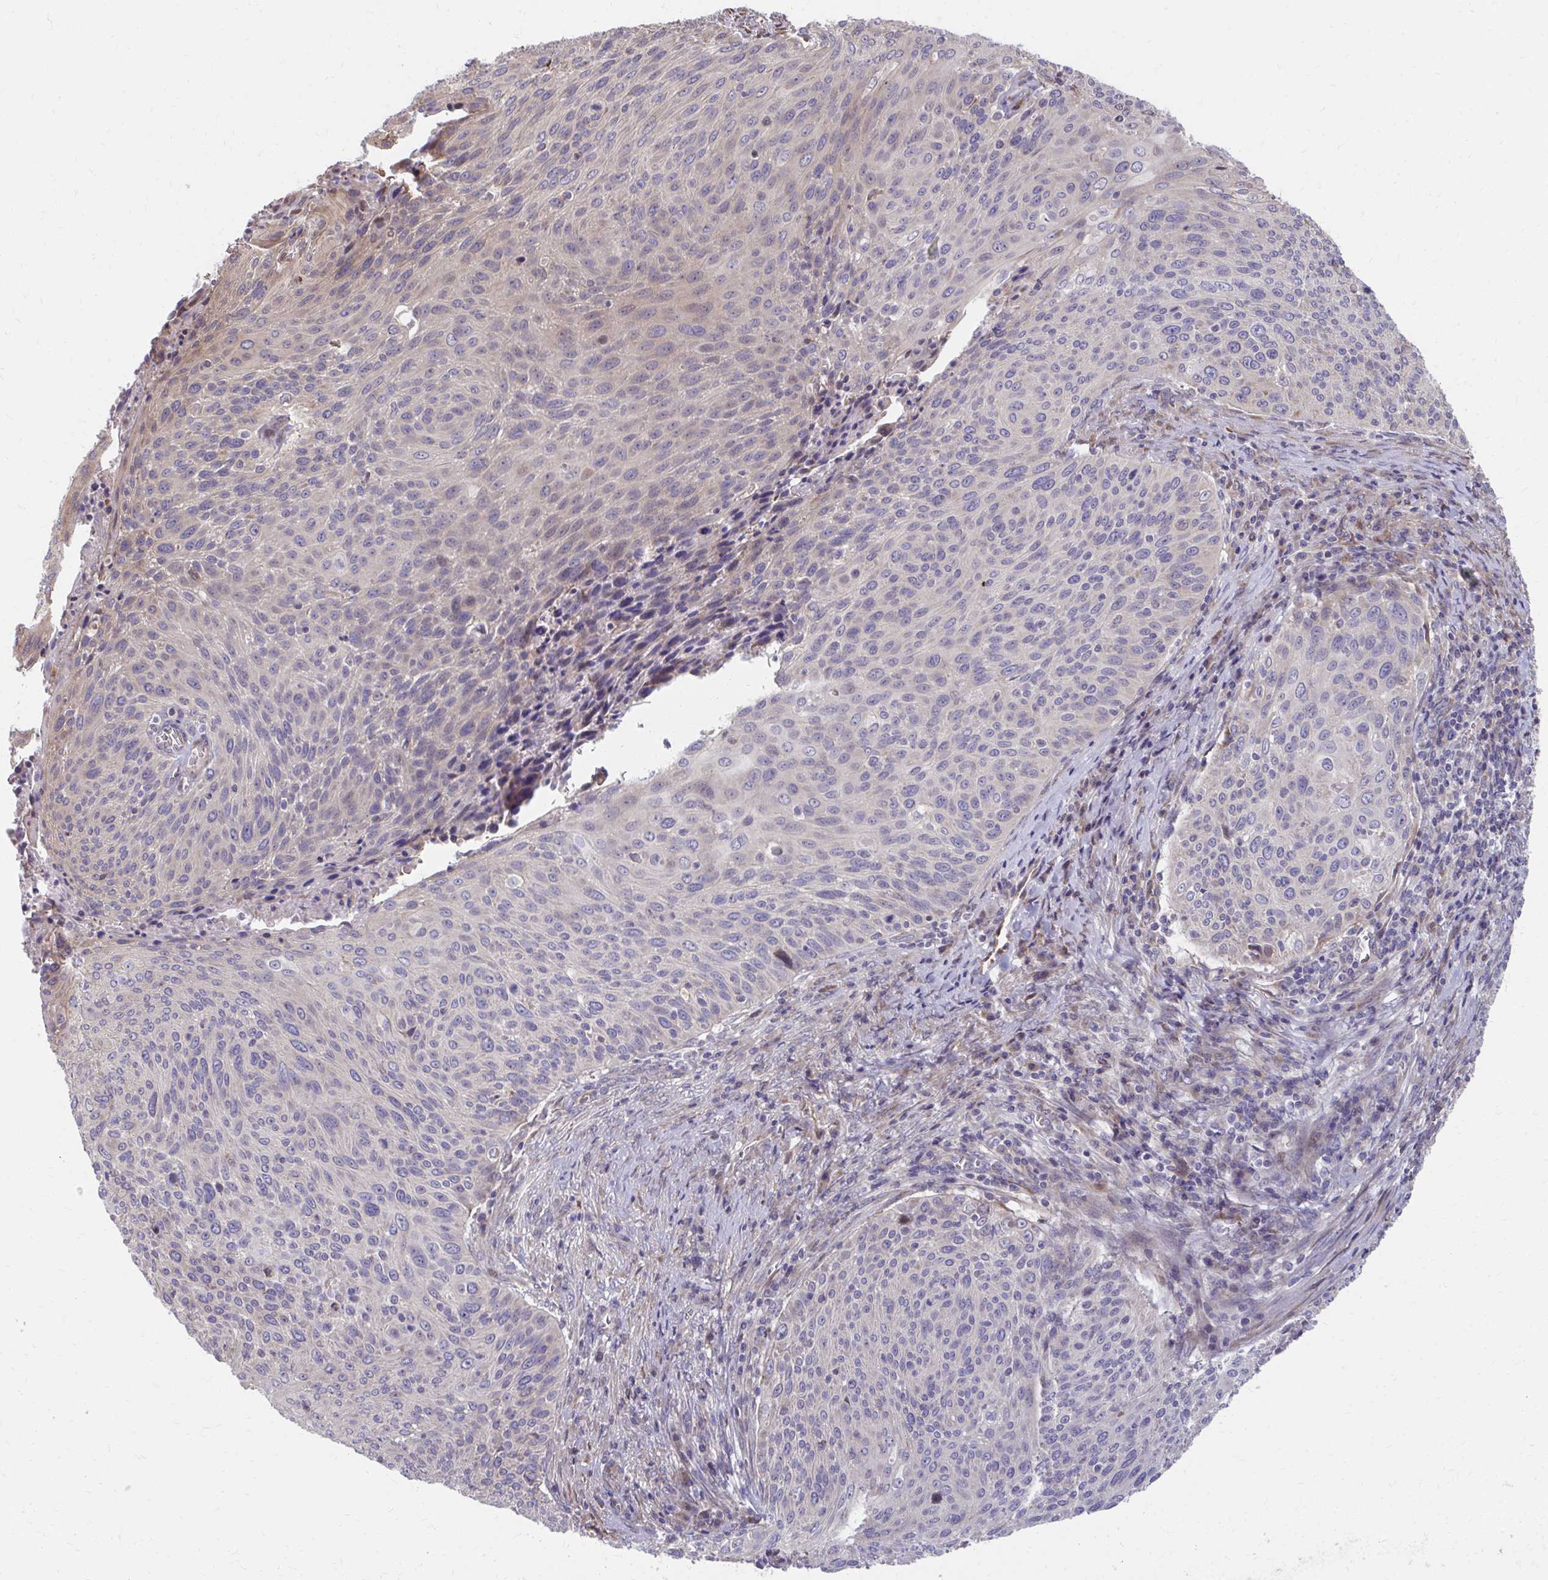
{"staining": {"intensity": "negative", "quantity": "none", "location": "none"}, "tissue": "cervical cancer", "cell_type": "Tumor cells", "image_type": "cancer", "snomed": [{"axis": "morphology", "description": "Squamous cell carcinoma, NOS"}, {"axis": "topography", "description": "Cervix"}], "caption": "Photomicrograph shows no protein positivity in tumor cells of cervical cancer tissue.", "gene": "ZNF778", "patient": {"sex": "female", "age": 31}}